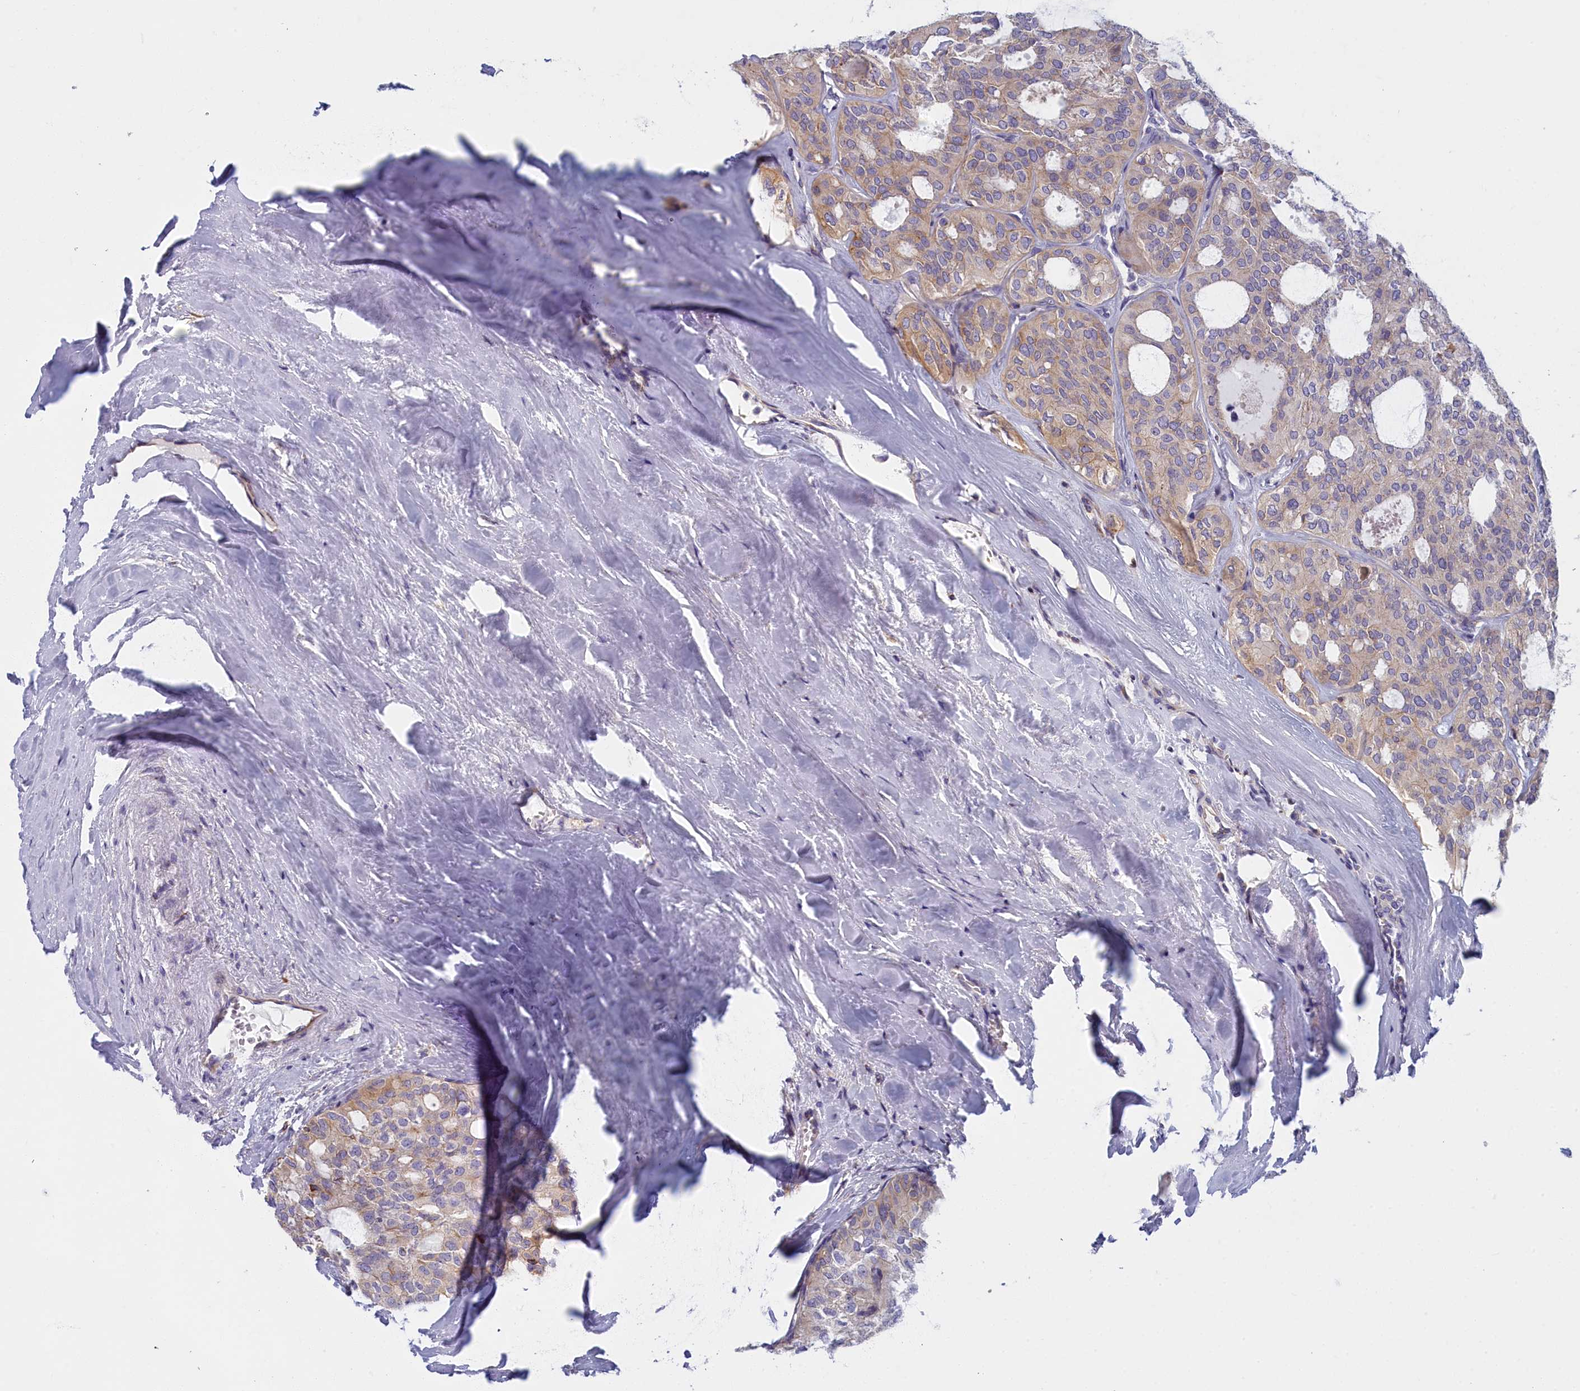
{"staining": {"intensity": "weak", "quantity": "<25%", "location": "cytoplasmic/membranous"}, "tissue": "thyroid cancer", "cell_type": "Tumor cells", "image_type": "cancer", "snomed": [{"axis": "morphology", "description": "Follicular adenoma carcinoma, NOS"}, {"axis": "topography", "description": "Thyroid gland"}], "caption": "Human thyroid cancer (follicular adenoma carcinoma) stained for a protein using IHC displays no positivity in tumor cells.", "gene": "NOL10", "patient": {"sex": "male", "age": 75}}